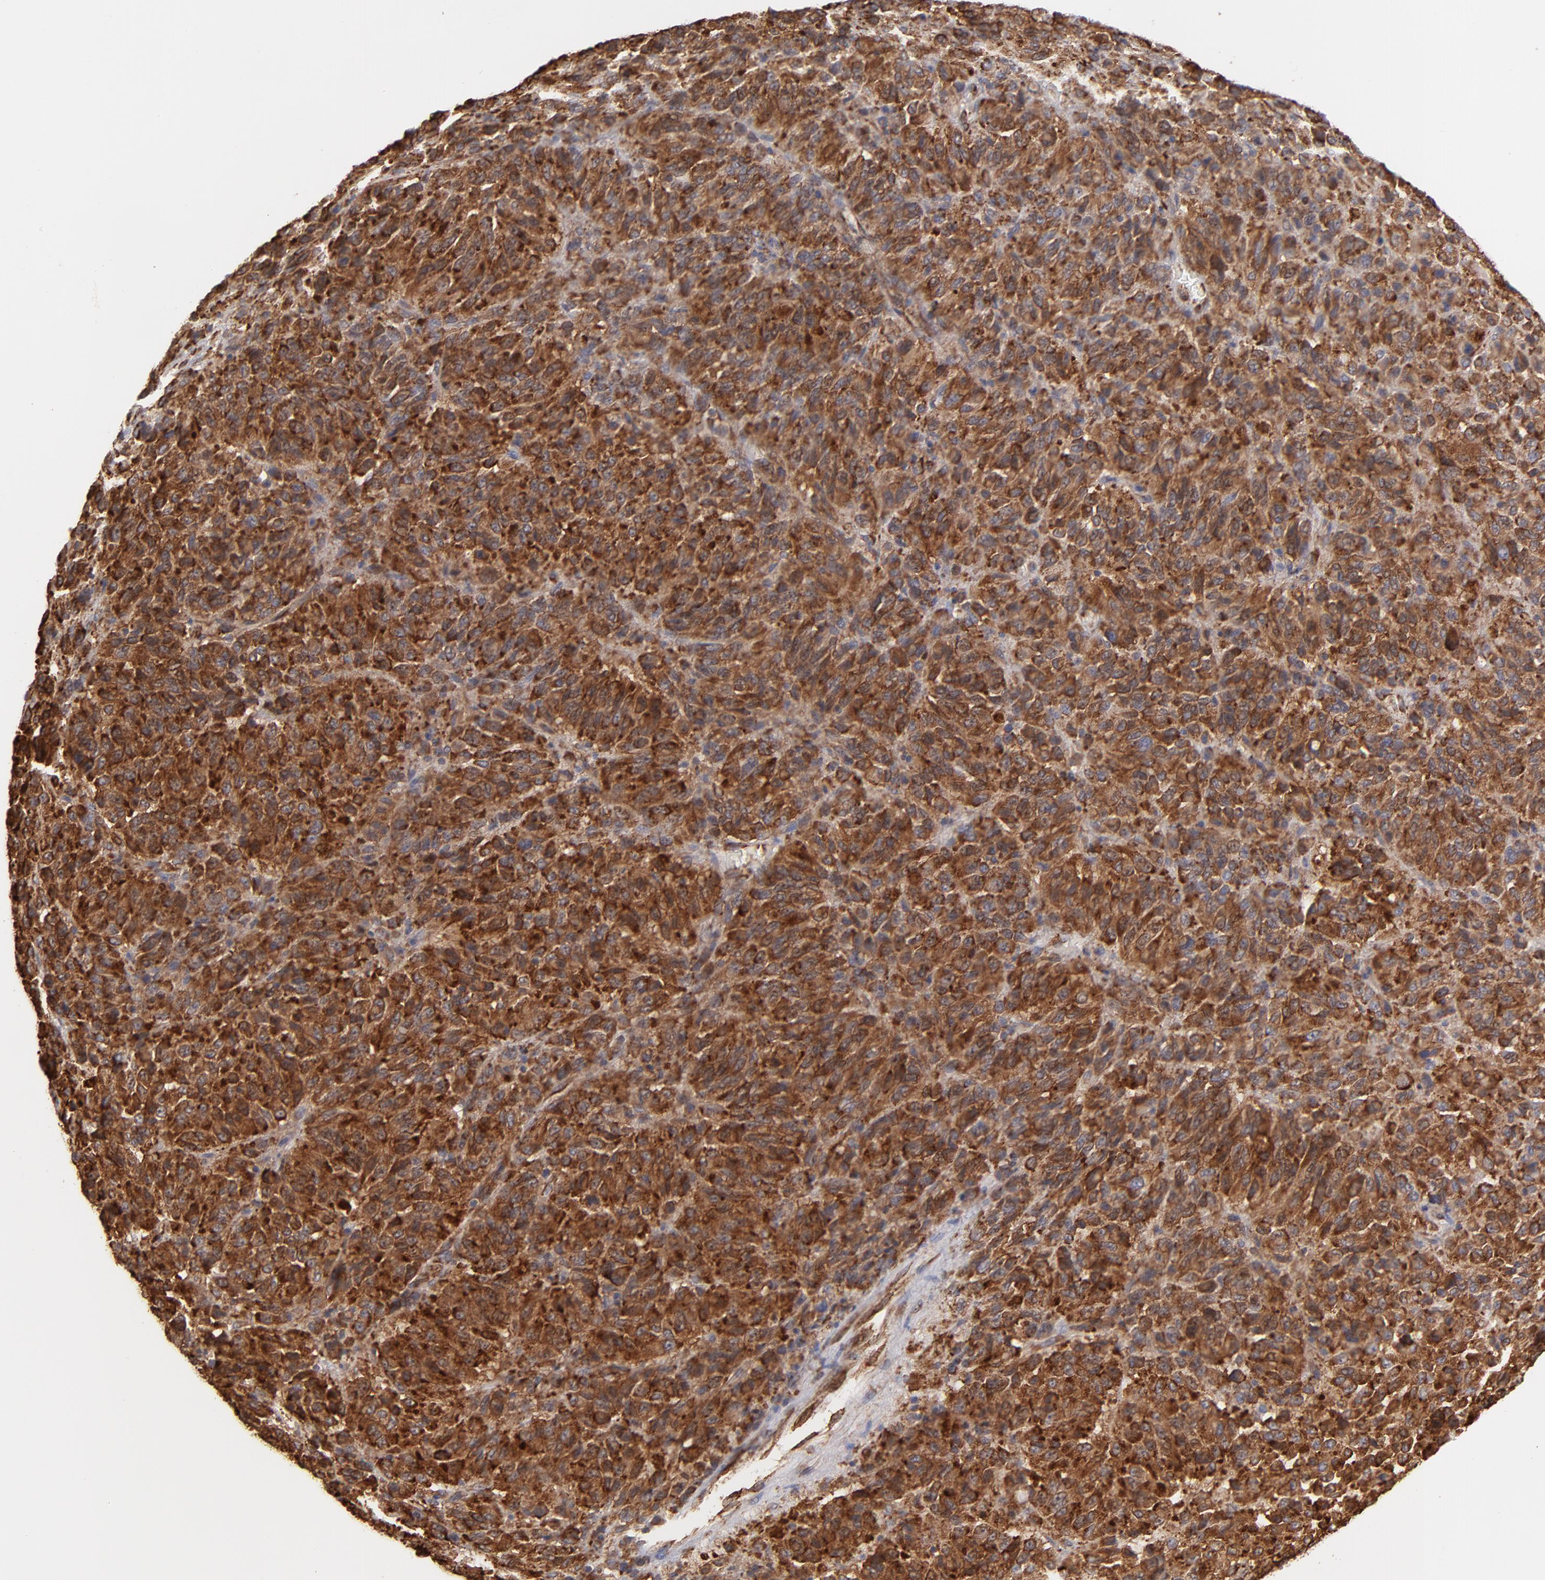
{"staining": {"intensity": "strong", "quantity": ">75%", "location": "cytoplasmic/membranous"}, "tissue": "melanoma", "cell_type": "Tumor cells", "image_type": "cancer", "snomed": [{"axis": "morphology", "description": "Malignant melanoma, Metastatic site"}, {"axis": "topography", "description": "Lung"}], "caption": "Protein staining of melanoma tissue reveals strong cytoplasmic/membranous expression in approximately >75% of tumor cells.", "gene": "KTN1", "patient": {"sex": "male", "age": 64}}